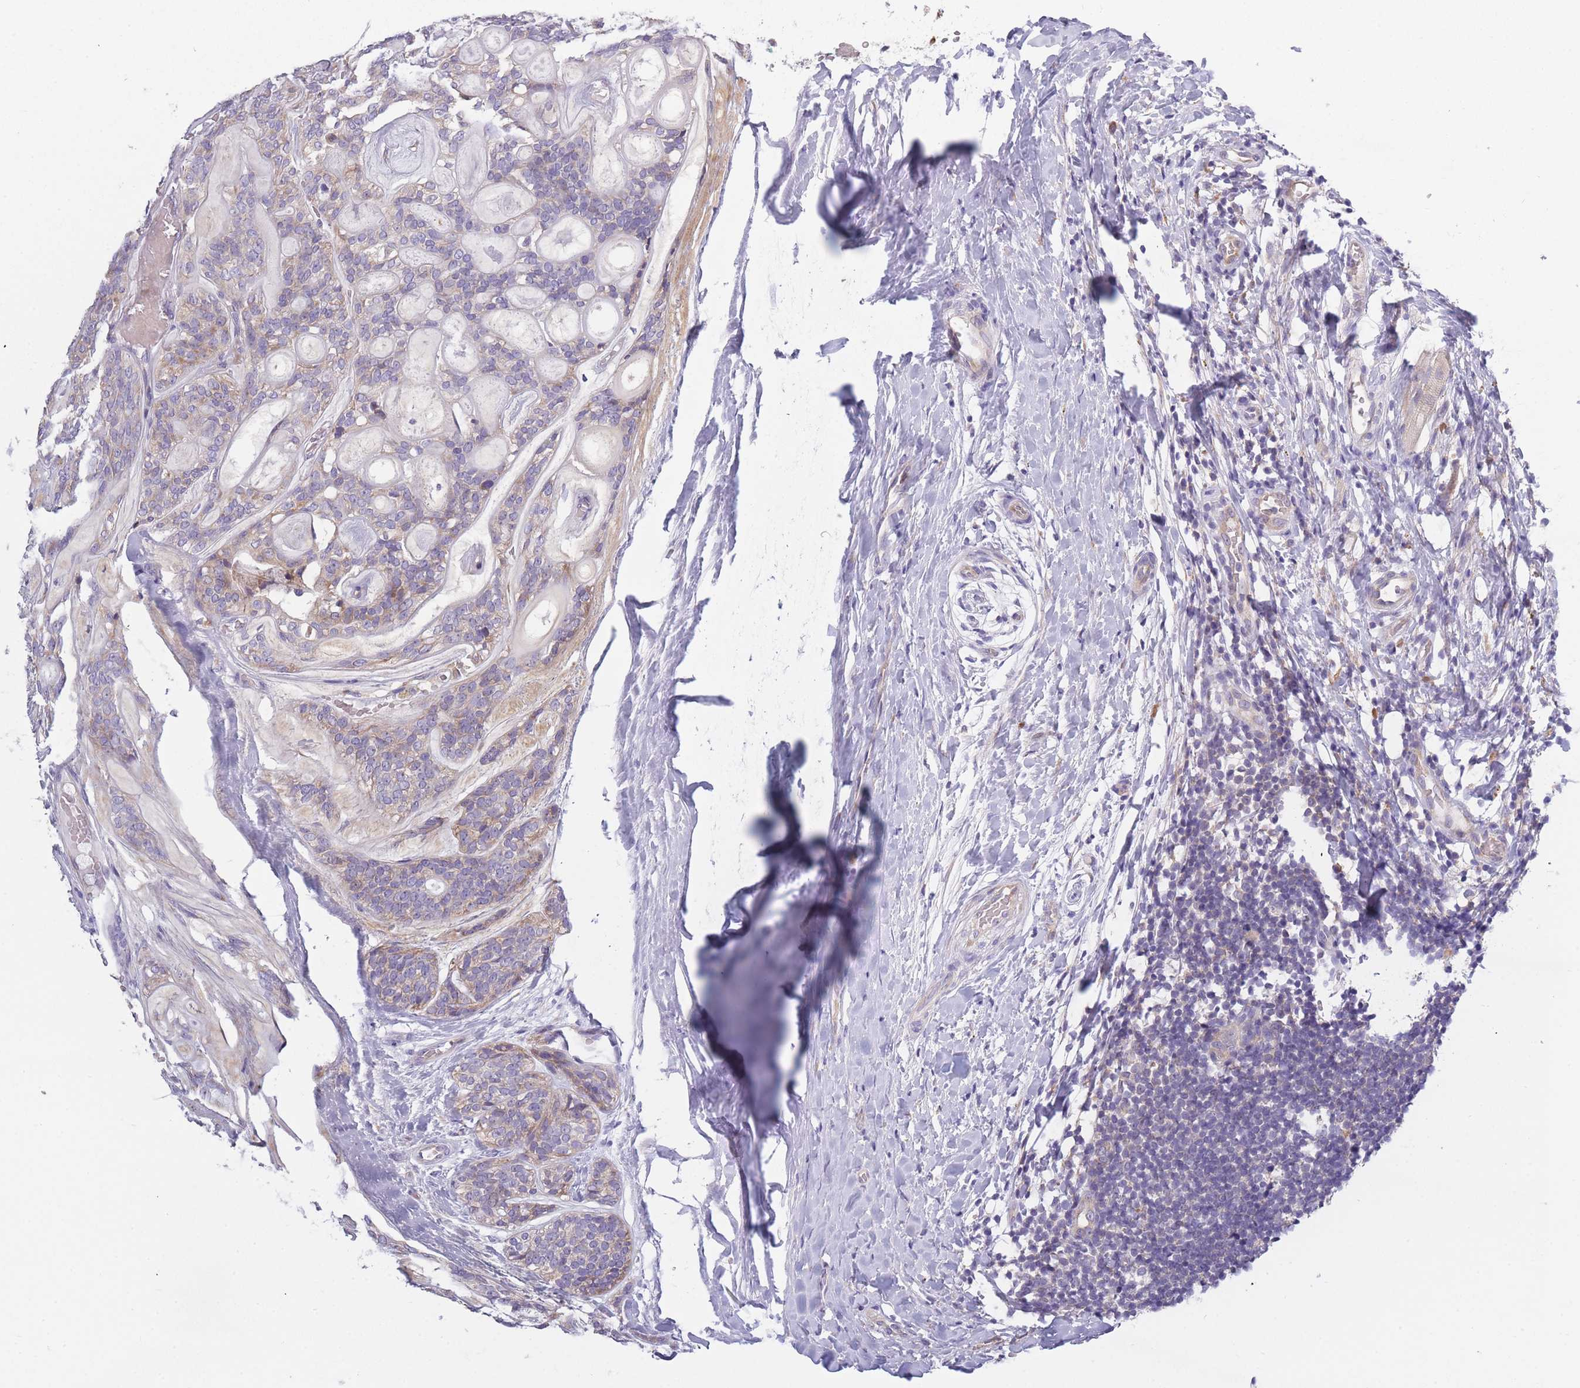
{"staining": {"intensity": "weak", "quantity": "25%-75%", "location": "cytoplasmic/membranous"}, "tissue": "head and neck cancer", "cell_type": "Tumor cells", "image_type": "cancer", "snomed": [{"axis": "morphology", "description": "Adenocarcinoma, NOS"}, {"axis": "topography", "description": "Head-Neck"}], "caption": "Tumor cells reveal weak cytoplasmic/membranous staining in approximately 25%-75% of cells in head and neck cancer (adenocarcinoma).", "gene": "NDUFAF6", "patient": {"sex": "male", "age": 66}}